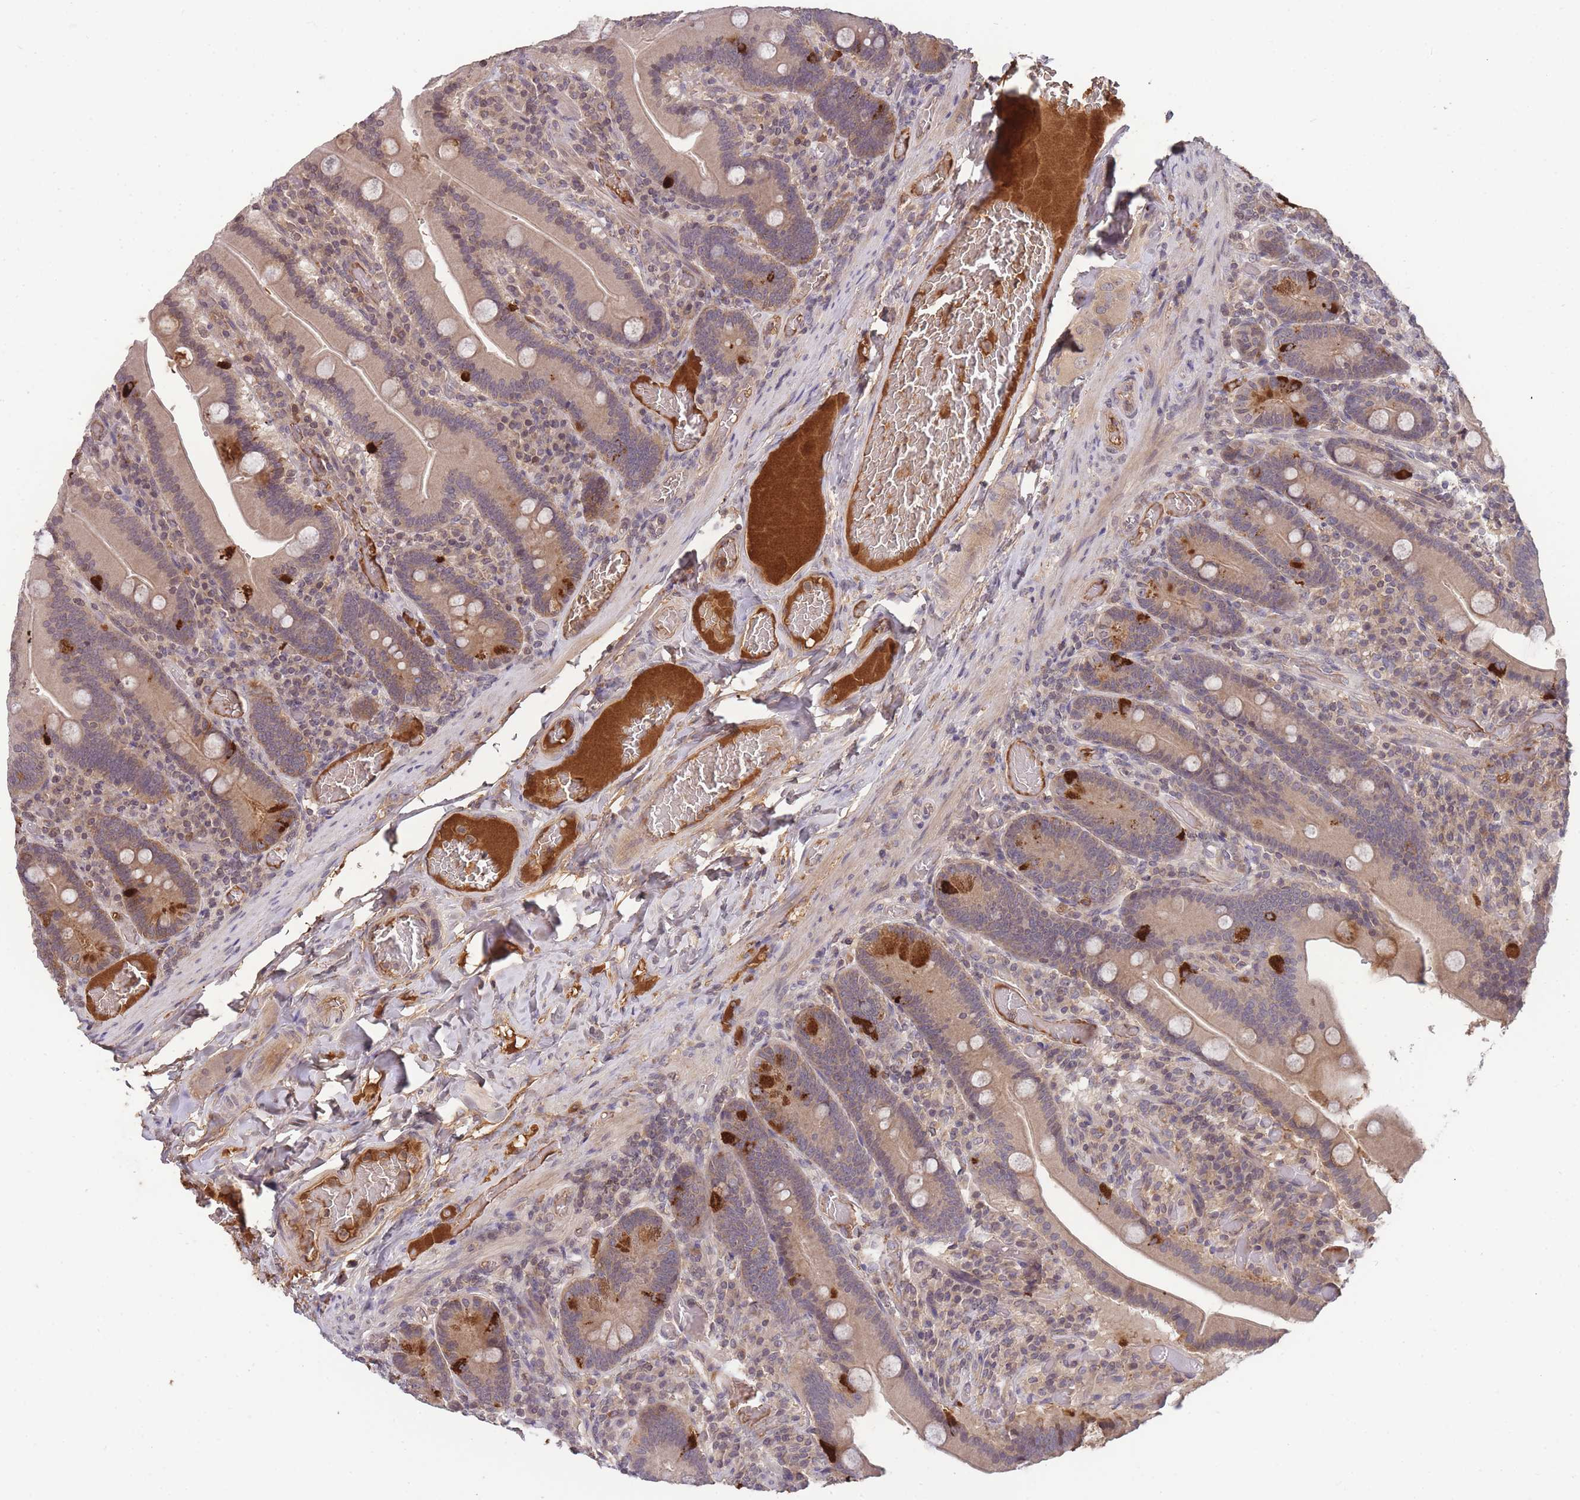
{"staining": {"intensity": "strong", "quantity": "<25%", "location": "cytoplasmic/membranous"}, "tissue": "duodenum", "cell_type": "Glandular cells", "image_type": "normal", "snomed": [{"axis": "morphology", "description": "Normal tissue, NOS"}, {"axis": "topography", "description": "Duodenum"}], "caption": "Immunohistochemical staining of benign human duodenum reveals medium levels of strong cytoplasmic/membranous positivity in approximately <25% of glandular cells. The protein is shown in brown color, while the nuclei are stained blue.", "gene": "RALGDS", "patient": {"sex": "female", "age": 62}}